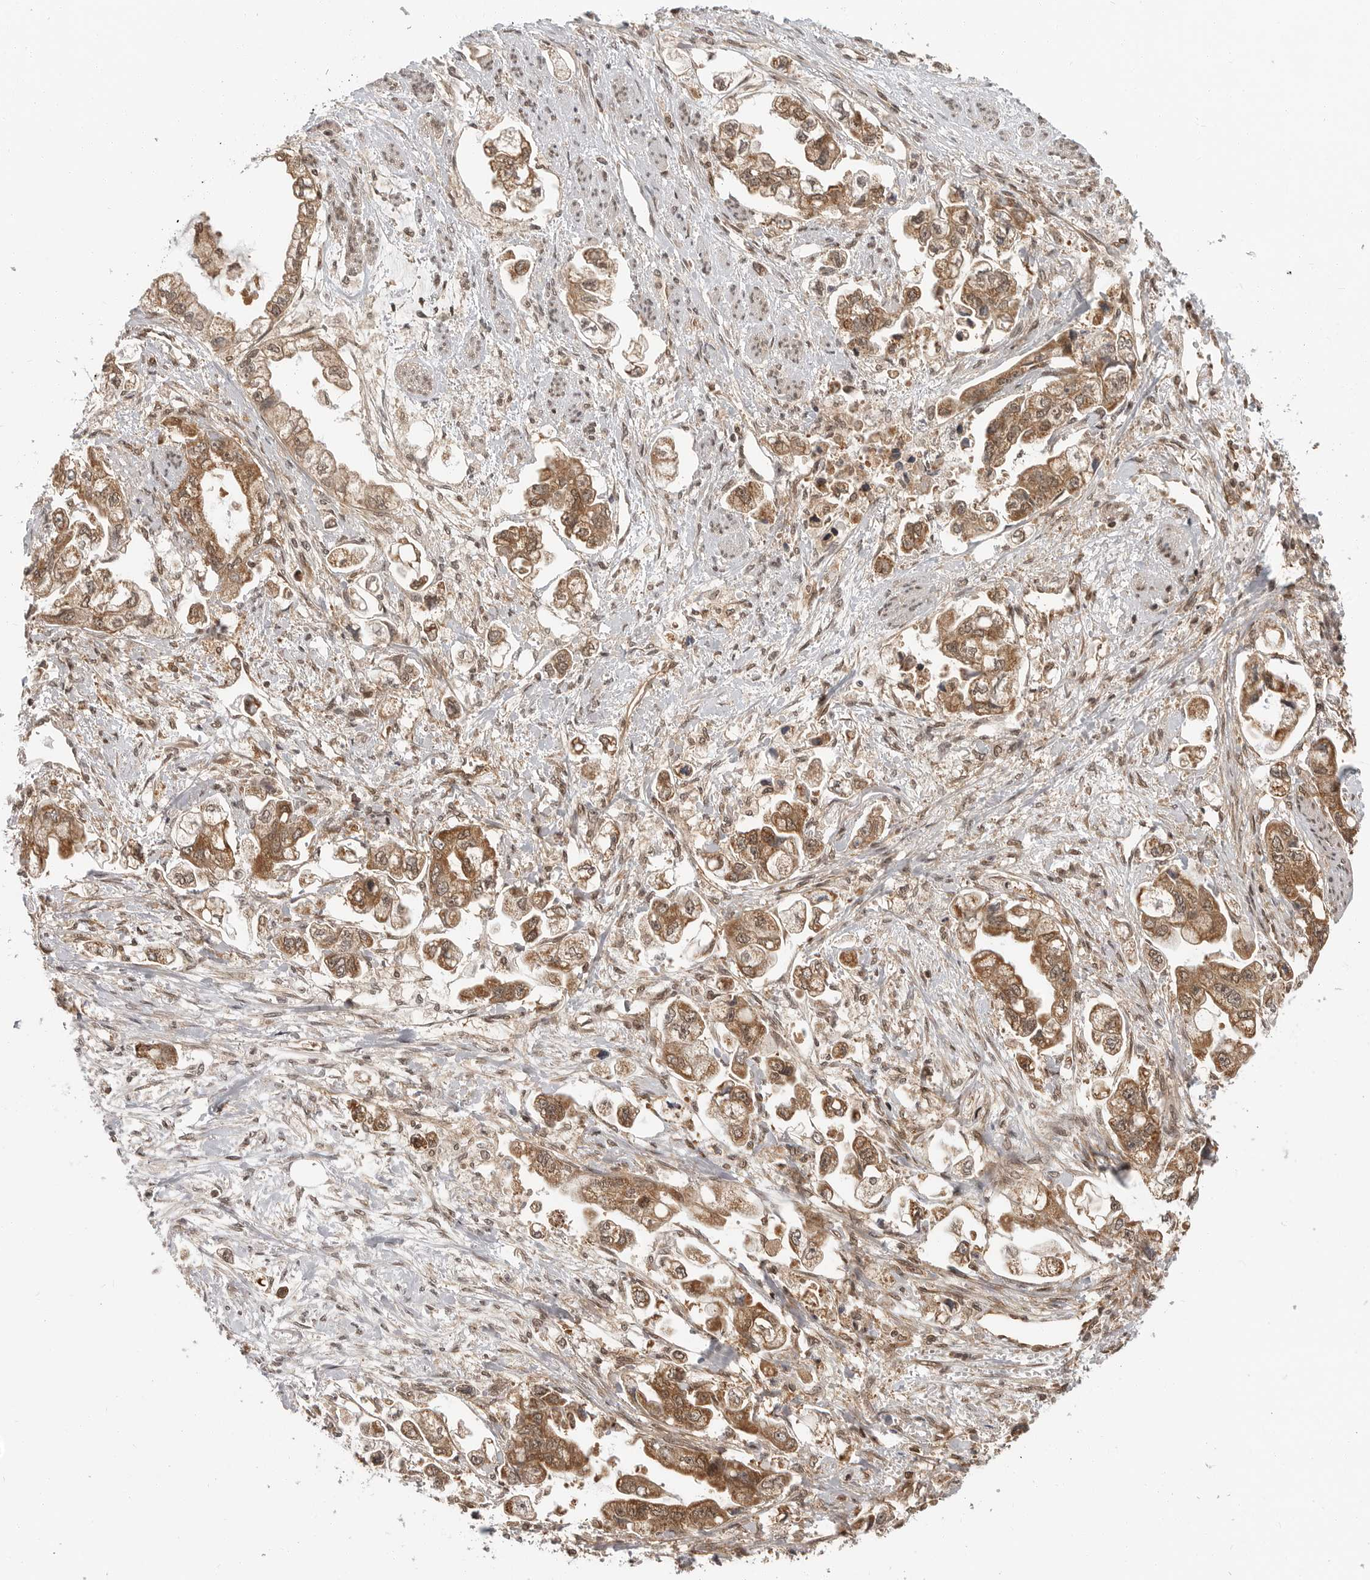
{"staining": {"intensity": "moderate", "quantity": ">75%", "location": "cytoplasmic/membranous,nuclear"}, "tissue": "stomach cancer", "cell_type": "Tumor cells", "image_type": "cancer", "snomed": [{"axis": "morphology", "description": "Adenocarcinoma, NOS"}, {"axis": "topography", "description": "Stomach"}], "caption": "High-power microscopy captured an immunohistochemistry micrograph of stomach adenocarcinoma, revealing moderate cytoplasmic/membranous and nuclear staining in approximately >75% of tumor cells. (IHC, brightfield microscopy, high magnification).", "gene": "SZRD1", "patient": {"sex": "male", "age": 62}}